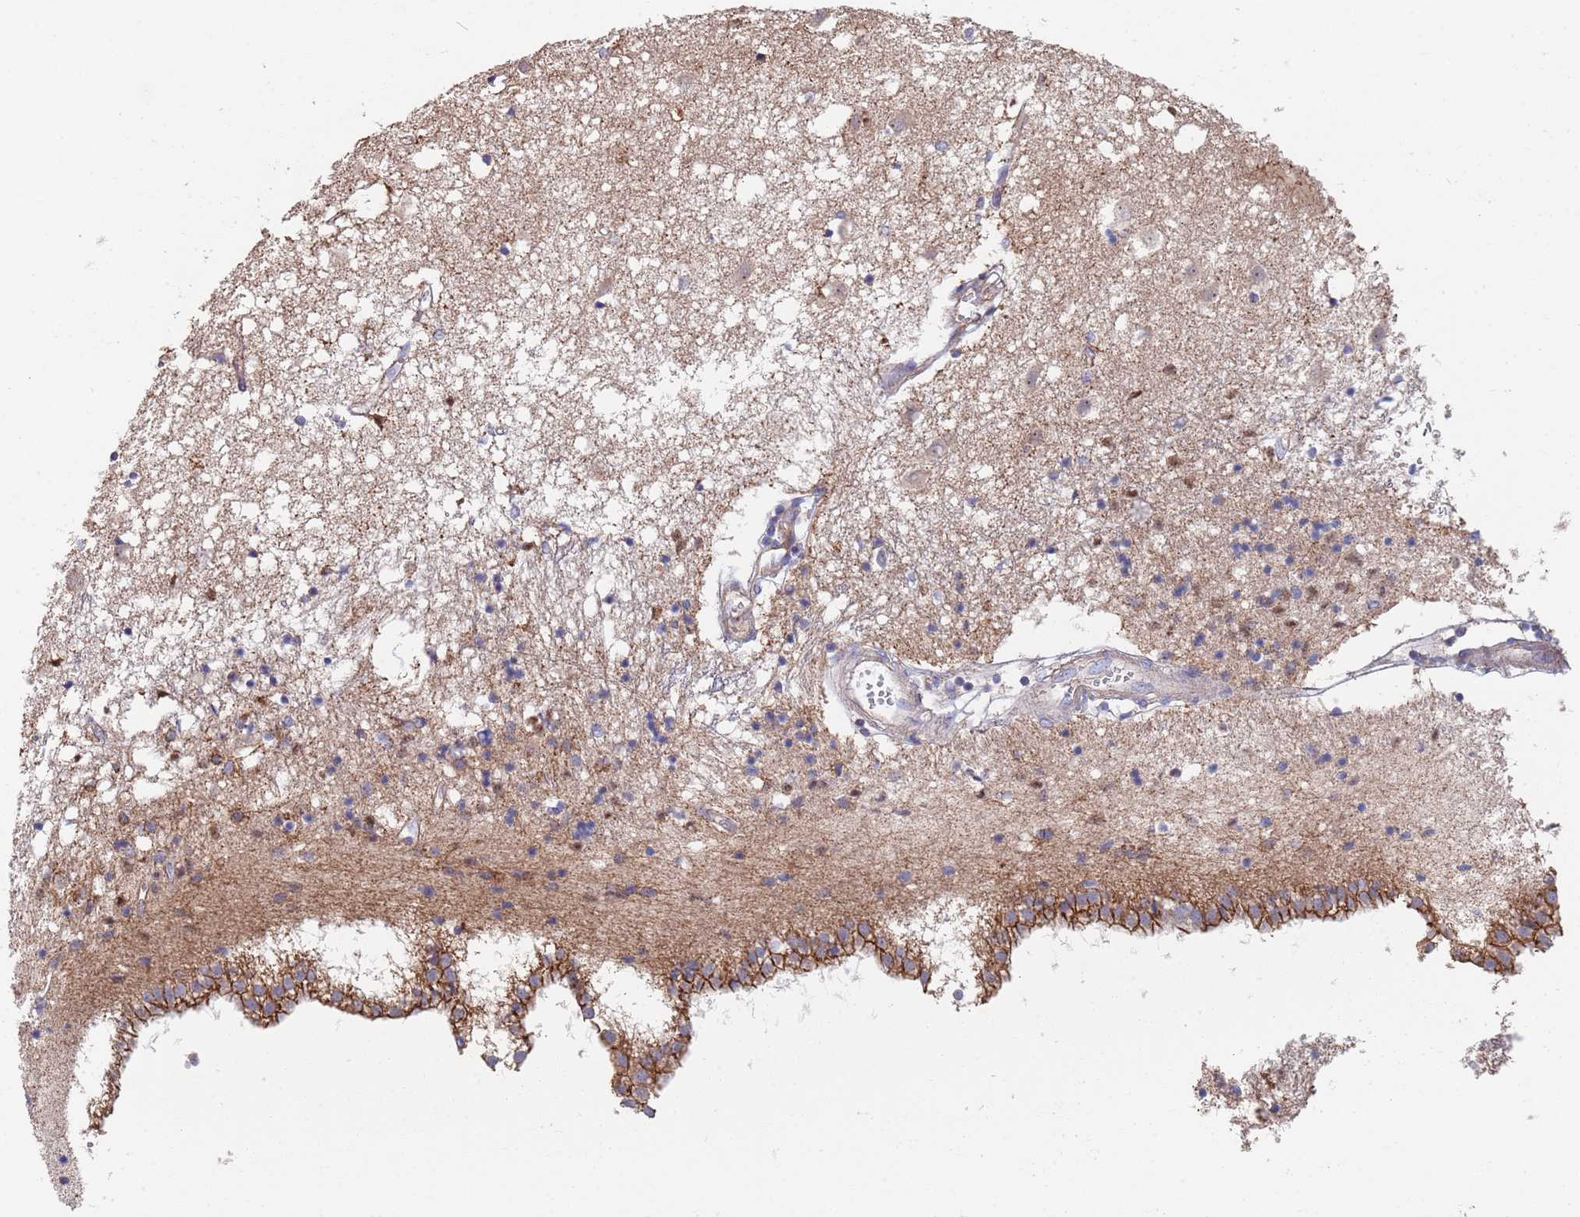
{"staining": {"intensity": "moderate", "quantity": "<25%", "location": "cytoplasmic/membranous"}, "tissue": "caudate", "cell_type": "Glial cells", "image_type": "normal", "snomed": [{"axis": "morphology", "description": "Normal tissue, NOS"}, {"axis": "topography", "description": "Lateral ventricle wall"}], "caption": "Approximately <25% of glial cells in normal caudate reveal moderate cytoplasmic/membranous protein staining as visualized by brown immunohistochemical staining.", "gene": "PWWP3A", "patient": {"sex": "male", "age": 70}}